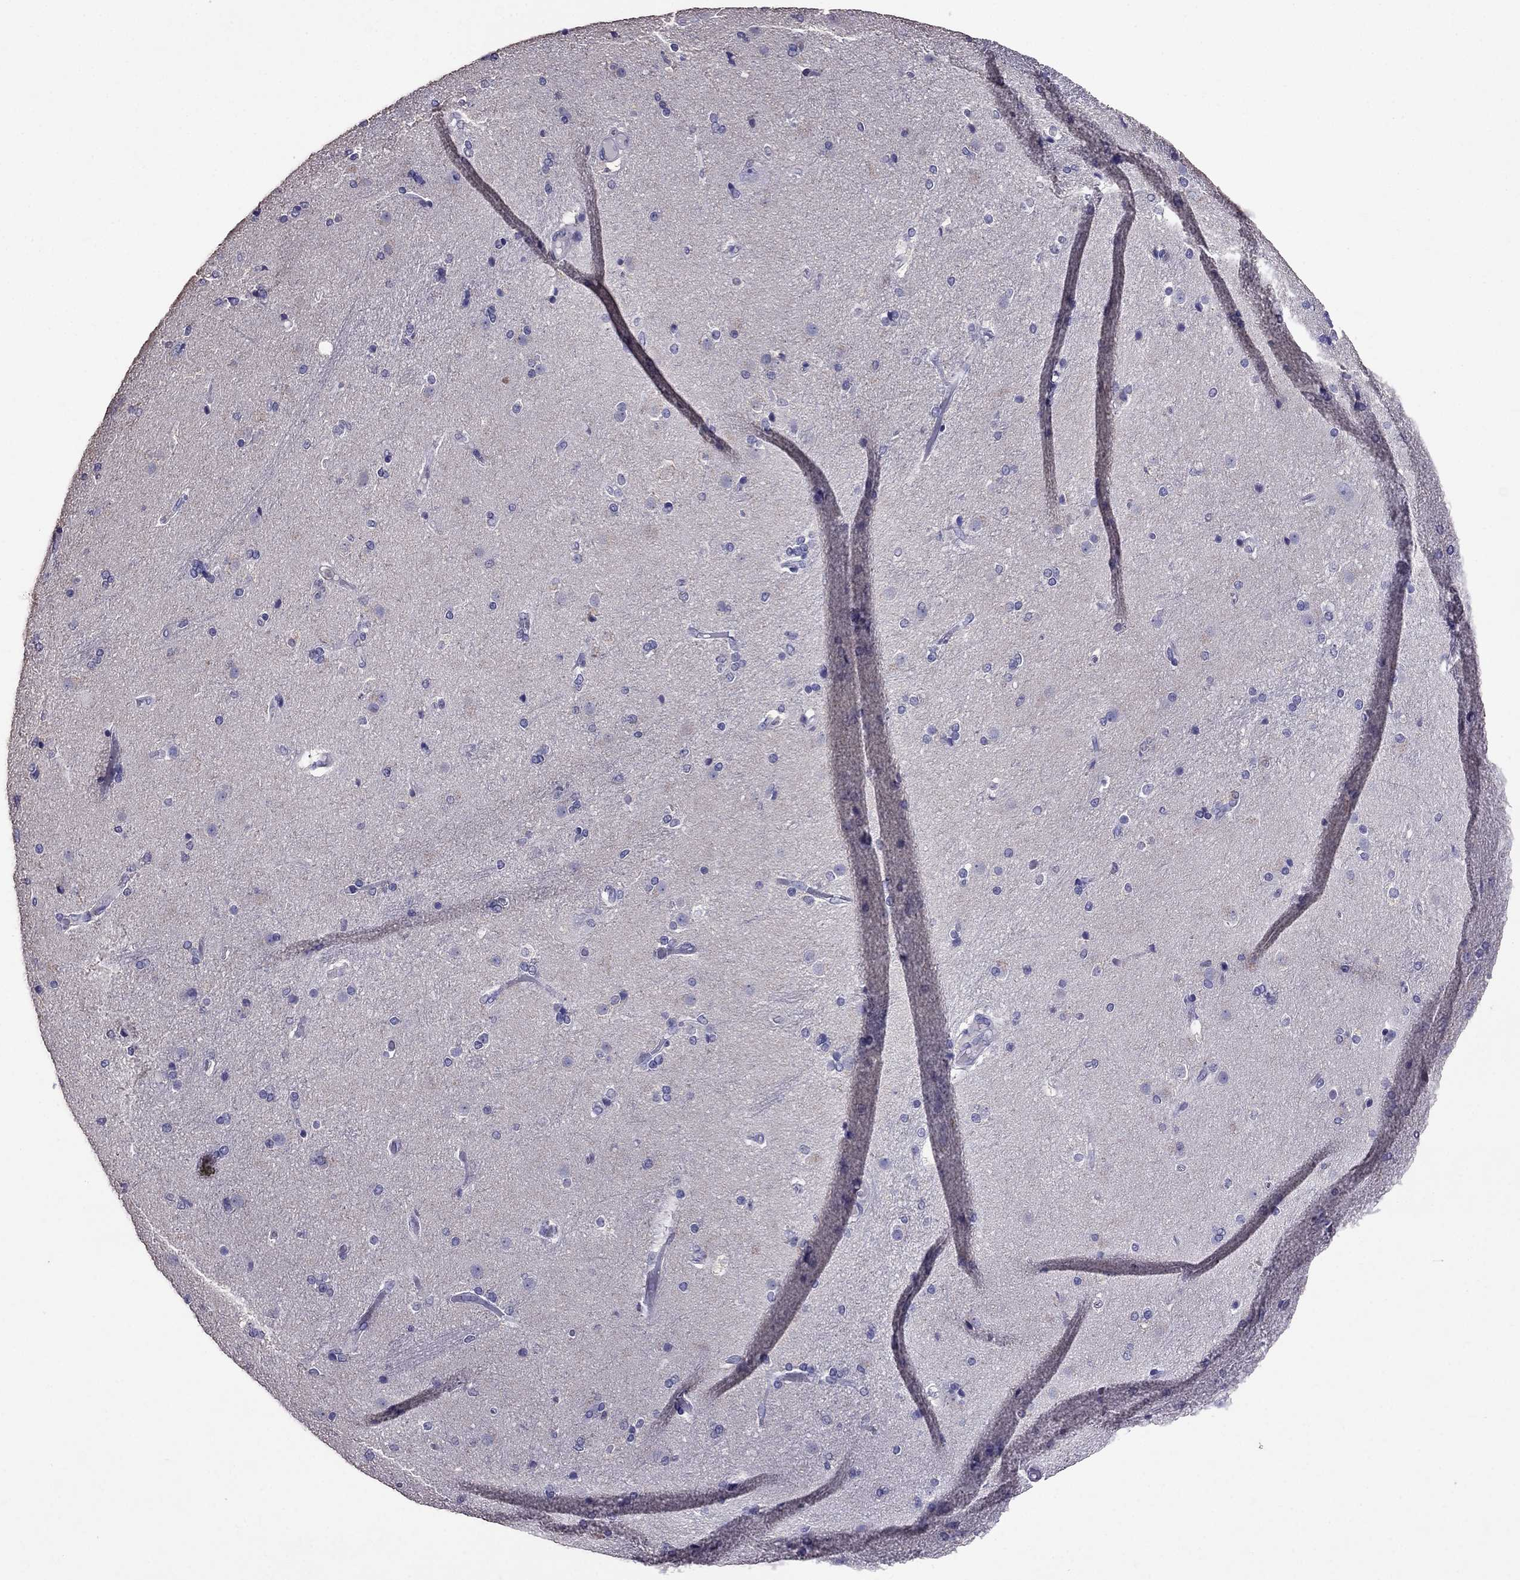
{"staining": {"intensity": "negative", "quantity": "none", "location": "none"}, "tissue": "caudate", "cell_type": "Glial cells", "image_type": "normal", "snomed": [{"axis": "morphology", "description": "Normal tissue, NOS"}, {"axis": "topography", "description": "Lateral ventricle wall"}], "caption": "High magnification brightfield microscopy of unremarkable caudate stained with DAB (brown) and counterstained with hematoxylin (blue): glial cells show no significant staining.", "gene": "NKX3", "patient": {"sex": "male", "age": 54}}